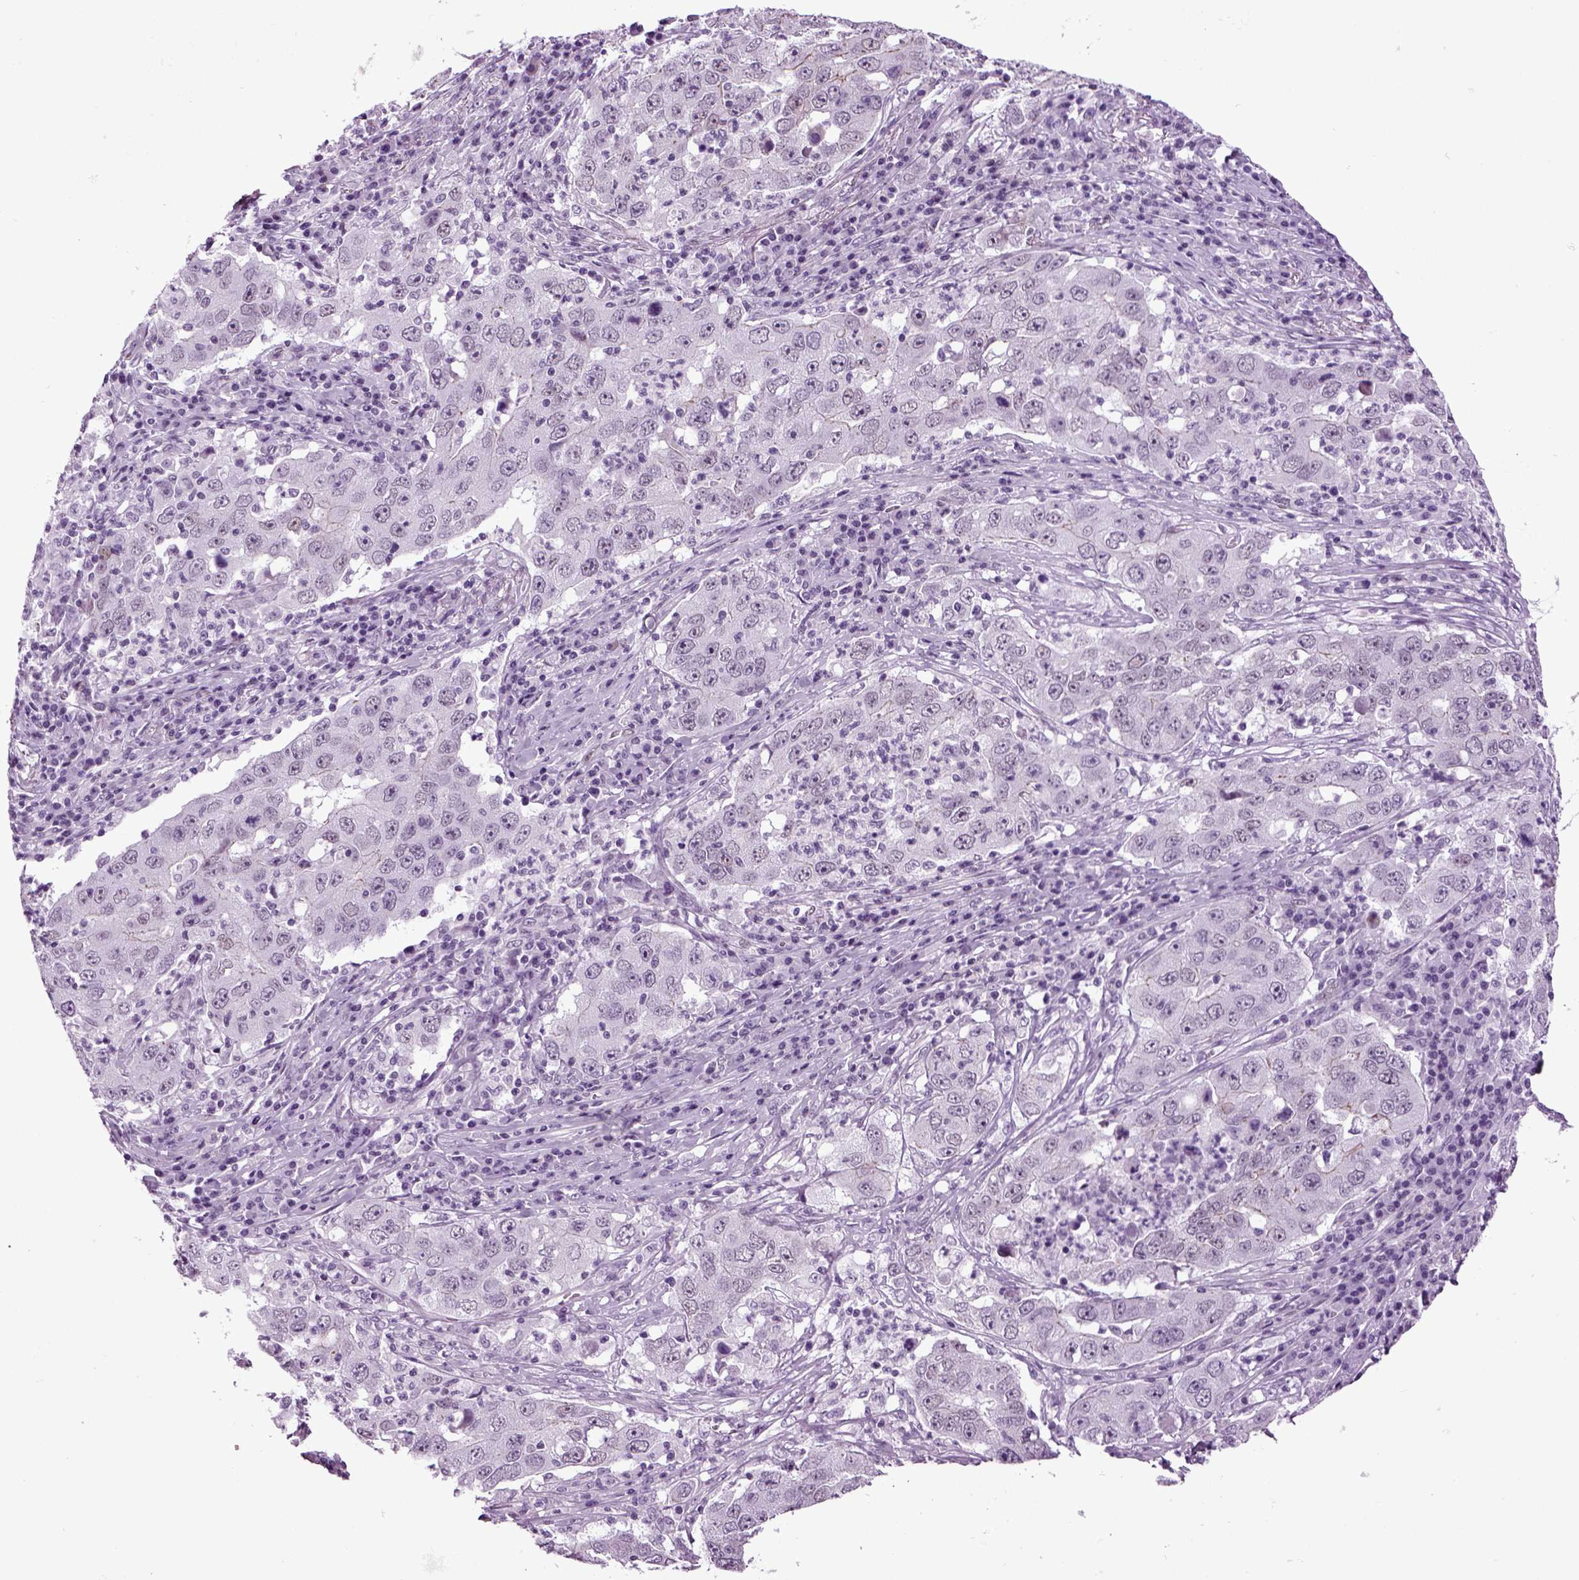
{"staining": {"intensity": "negative", "quantity": "none", "location": "none"}, "tissue": "lung cancer", "cell_type": "Tumor cells", "image_type": "cancer", "snomed": [{"axis": "morphology", "description": "Adenocarcinoma, NOS"}, {"axis": "topography", "description": "Lung"}], "caption": "Immunohistochemistry of human adenocarcinoma (lung) exhibits no positivity in tumor cells. (Stains: DAB (3,3'-diaminobenzidine) immunohistochemistry with hematoxylin counter stain, Microscopy: brightfield microscopy at high magnification).", "gene": "RFX3", "patient": {"sex": "male", "age": 73}}